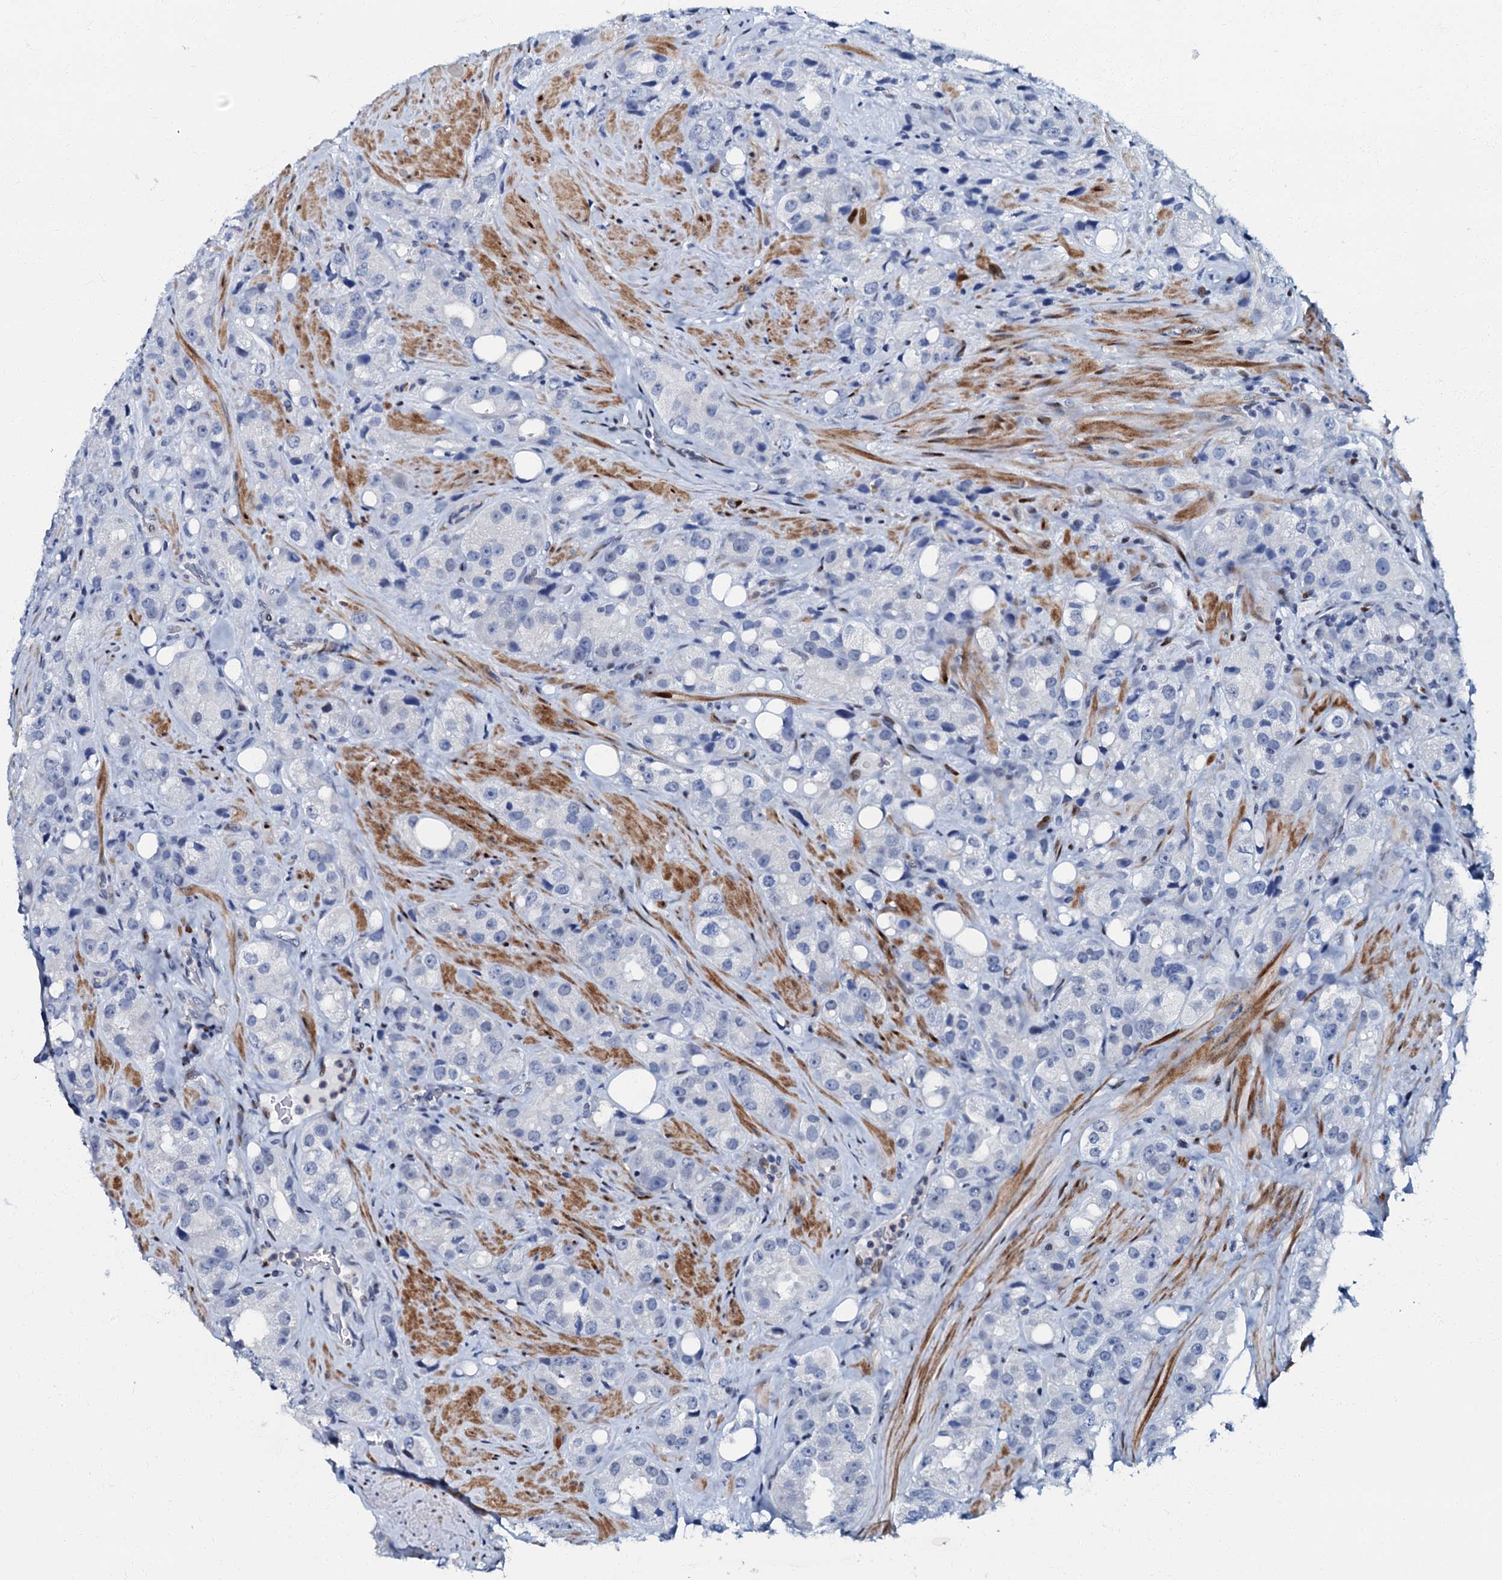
{"staining": {"intensity": "negative", "quantity": "none", "location": "none"}, "tissue": "prostate cancer", "cell_type": "Tumor cells", "image_type": "cancer", "snomed": [{"axis": "morphology", "description": "Adenocarcinoma, NOS"}, {"axis": "topography", "description": "Prostate"}], "caption": "Immunohistochemical staining of prostate adenocarcinoma displays no significant expression in tumor cells.", "gene": "MFSD5", "patient": {"sex": "male", "age": 79}}